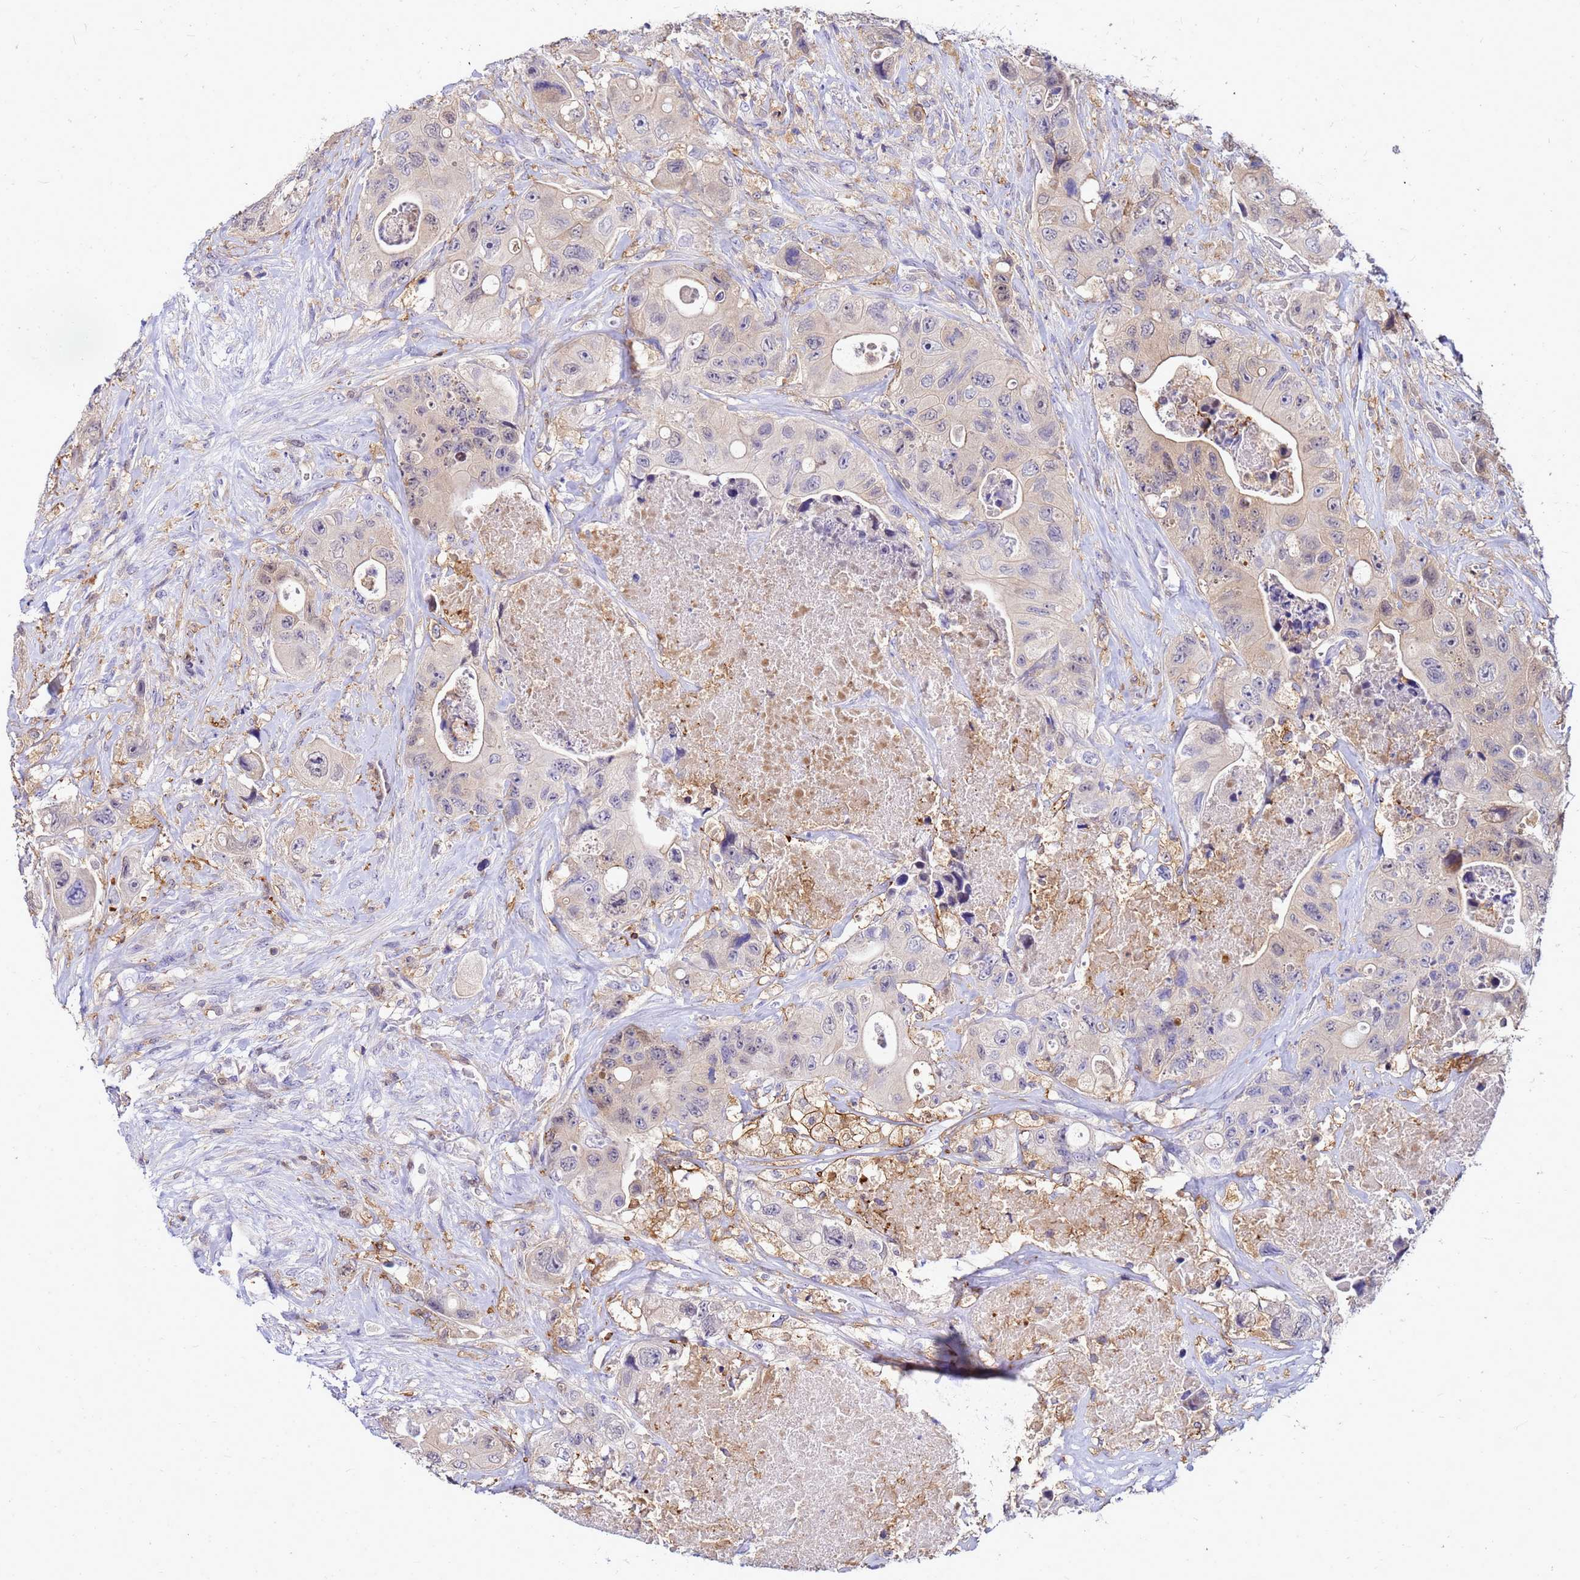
{"staining": {"intensity": "negative", "quantity": "none", "location": "none"}, "tissue": "colorectal cancer", "cell_type": "Tumor cells", "image_type": "cancer", "snomed": [{"axis": "morphology", "description": "Adenocarcinoma, NOS"}, {"axis": "topography", "description": "Colon"}], "caption": "Micrograph shows no protein positivity in tumor cells of adenocarcinoma (colorectal) tissue.", "gene": "DBNDD2", "patient": {"sex": "female", "age": 46}}